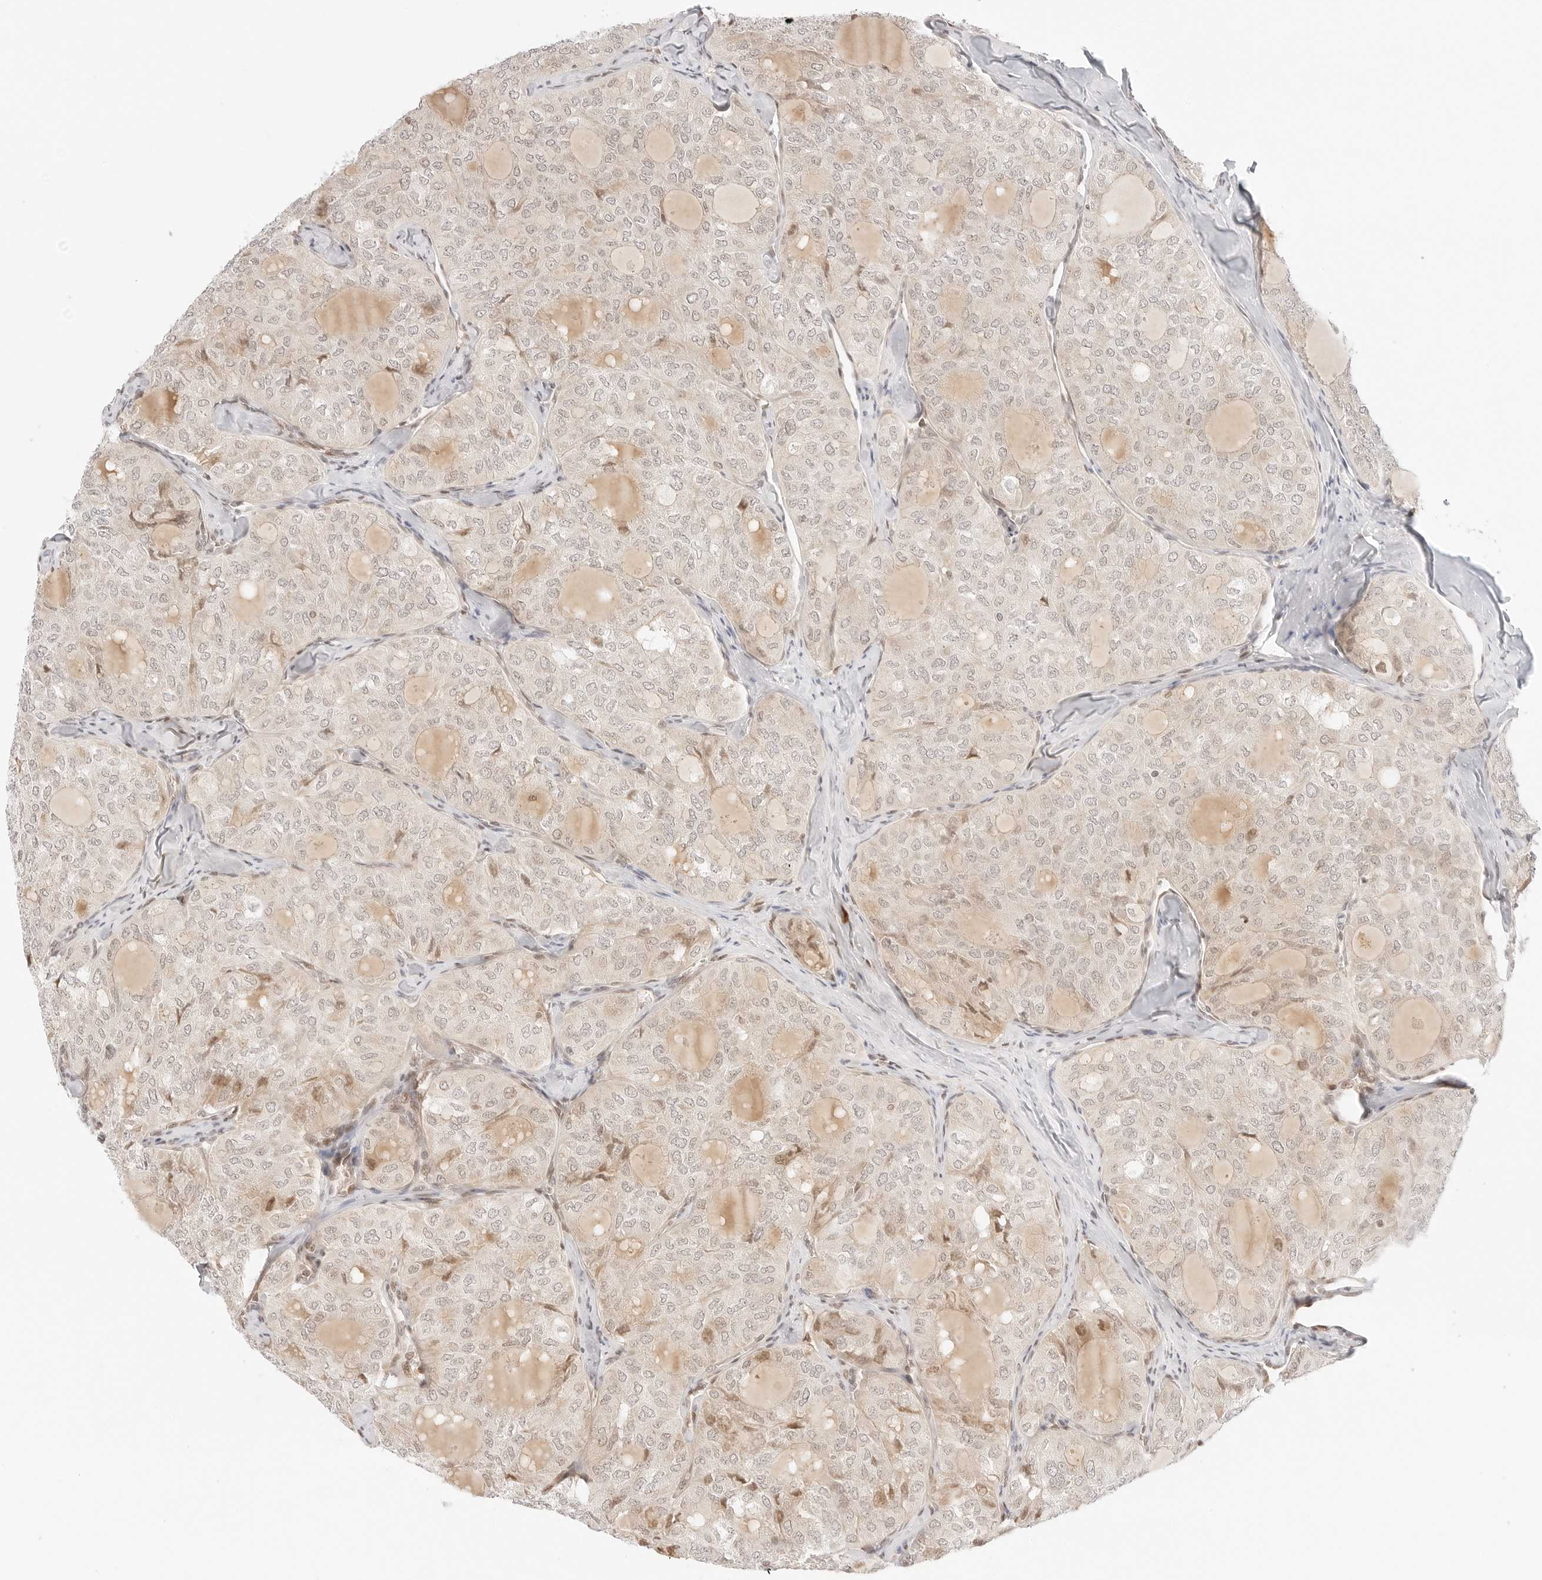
{"staining": {"intensity": "weak", "quantity": ">75%", "location": "cytoplasmic/membranous,nuclear"}, "tissue": "thyroid cancer", "cell_type": "Tumor cells", "image_type": "cancer", "snomed": [{"axis": "morphology", "description": "Follicular adenoma carcinoma, NOS"}, {"axis": "topography", "description": "Thyroid gland"}], "caption": "Weak cytoplasmic/membranous and nuclear protein positivity is identified in about >75% of tumor cells in thyroid follicular adenoma carcinoma.", "gene": "RPS6KL1", "patient": {"sex": "male", "age": 75}}